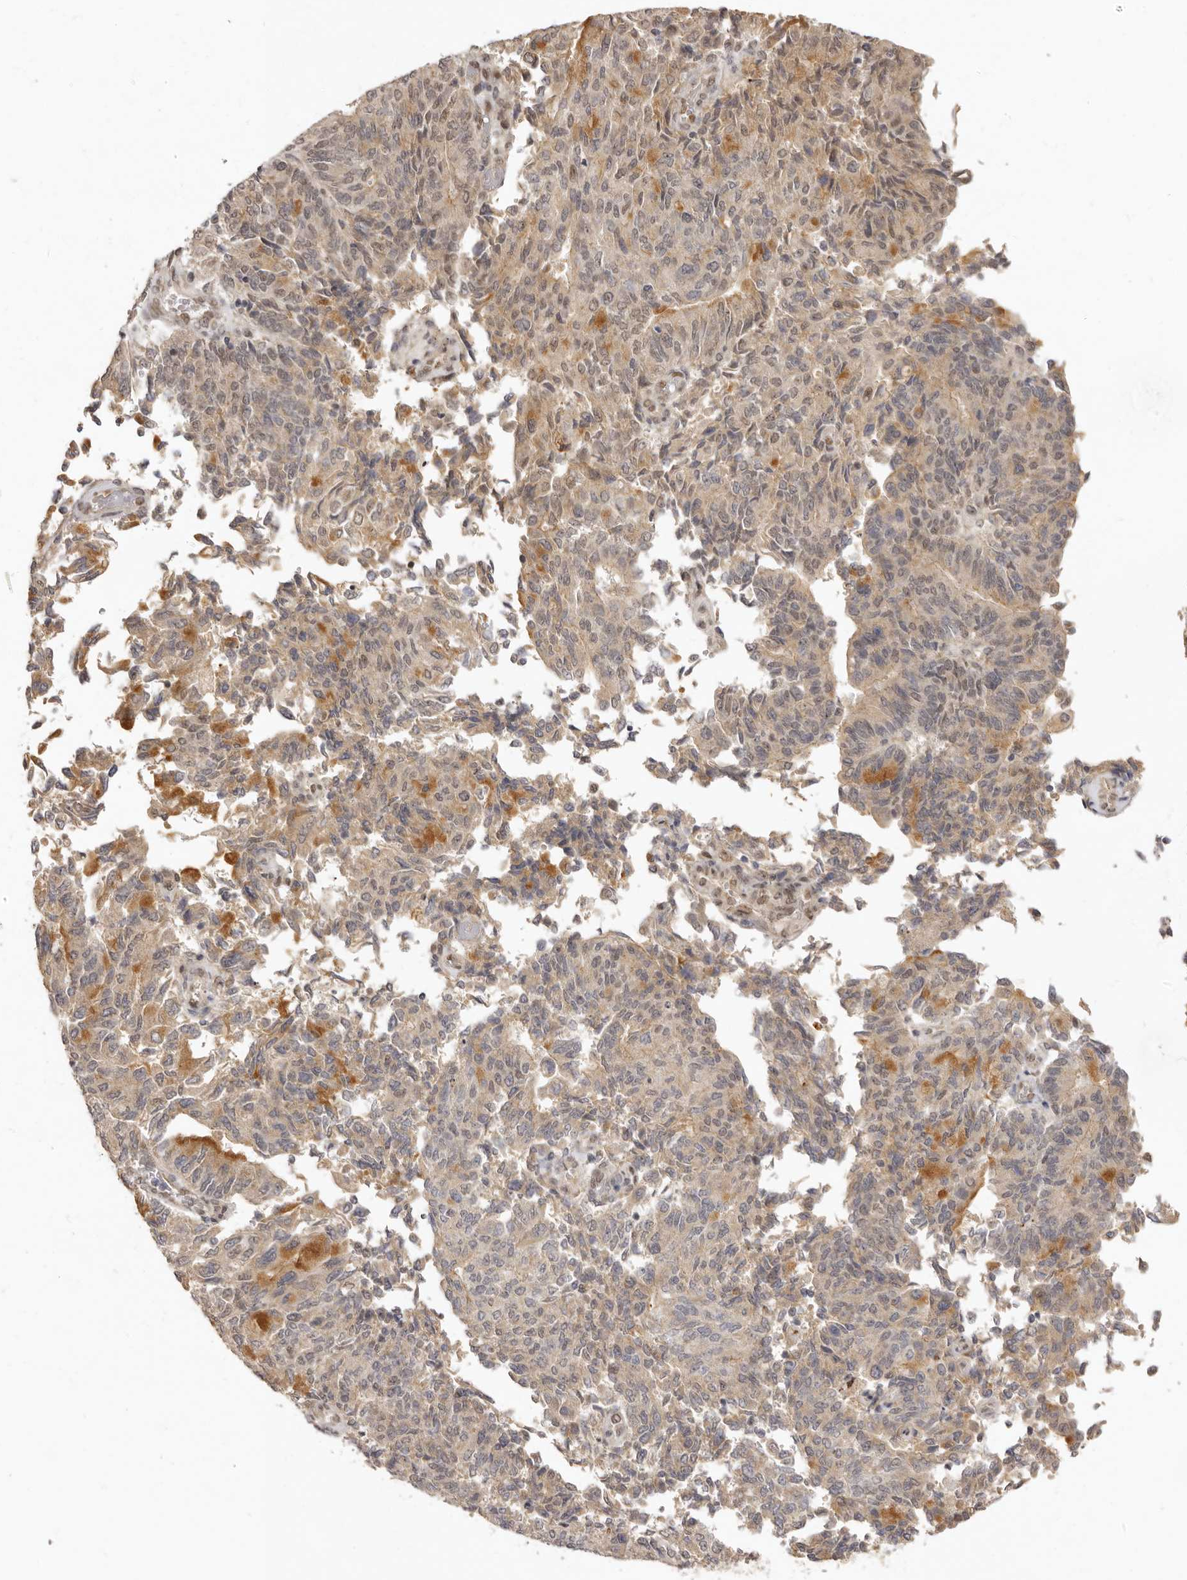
{"staining": {"intensity": "moderate", "quantity": "<25%", "location": "cytoplasmic/membranous"}, "tissue": "endometrial cancer", "cell_type": "Tumor cells", "image_type": "cancer", "snomed": [{"axis": "morphology", "description": "Adenocarcinoma, NOS"}, {"axis": "topography", "description": "Endometrium"}], "caption": "Endometrial cancer tissue demonstrates moderate cytoplasmic/membranous staining in approximately <25% of tumor cells, visualized by immunohistochemistry.", "gene": "ZNF326", "patient": {"sex": "female", "age": 80}}